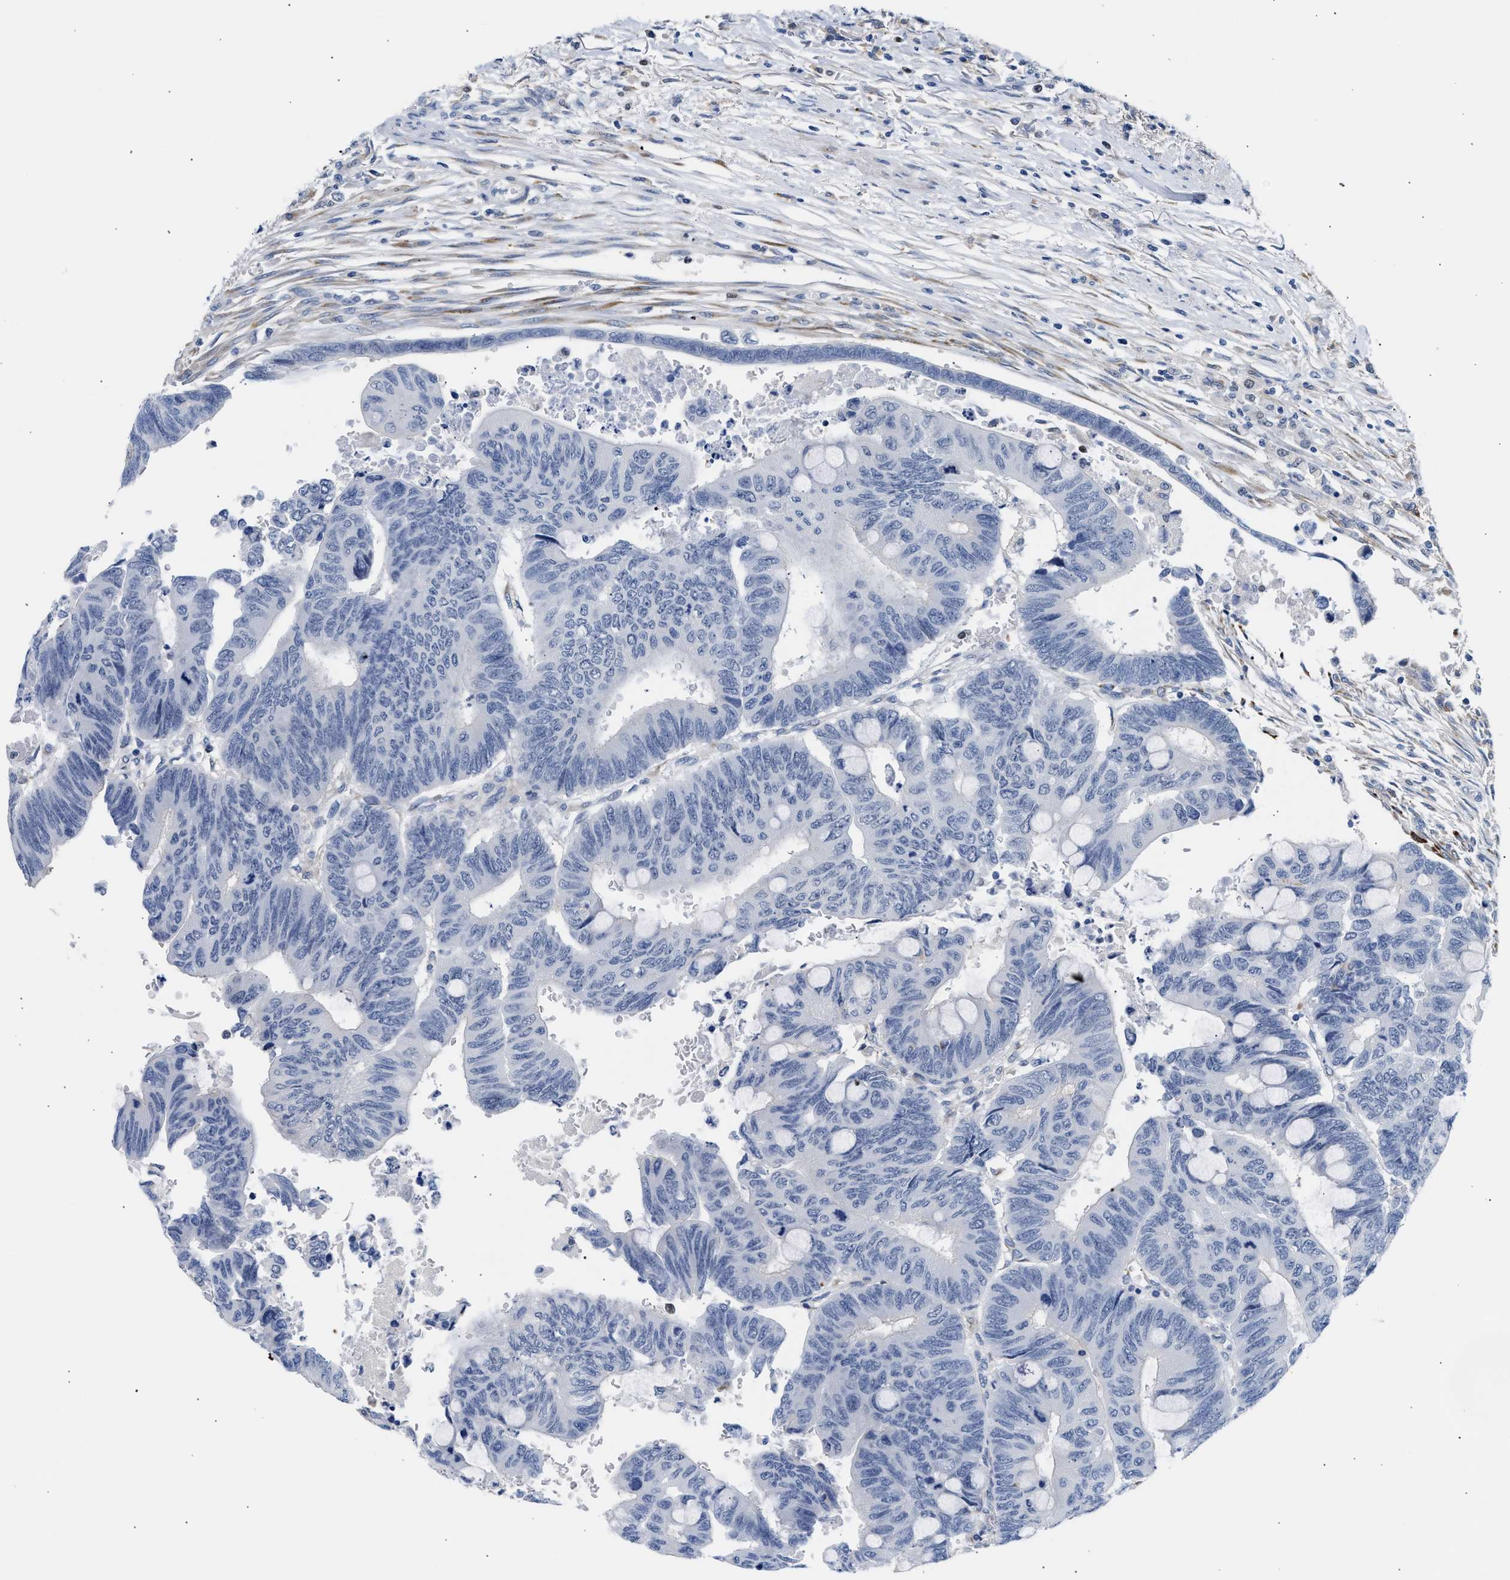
{"staining": {"intensity": "negative", "quantity": "none", "location": "none"}, "tissue": "colorectal cancer", "cell_type": "Tumor cells", "image_type": "cancer", "snomed": [{"axis": "morphology", "description": "Normal tissue, NOS"}, {"axis": "morphology", "description": "Adenocarcinoma, NOS"}, {"axis": "topography", "description": "Rectum"}, {"axis": "topography", "description": "Peripheral nerve tissue"}], "caption": "Tumor cells are negative for brown protein staining in adenocarcinoma (colorectal). (Immunohistochemistry (ihc), brightfield microscopy, high magnification).", "gene": "PPM1L", "patient": {"sex": "male", "age": 92}}